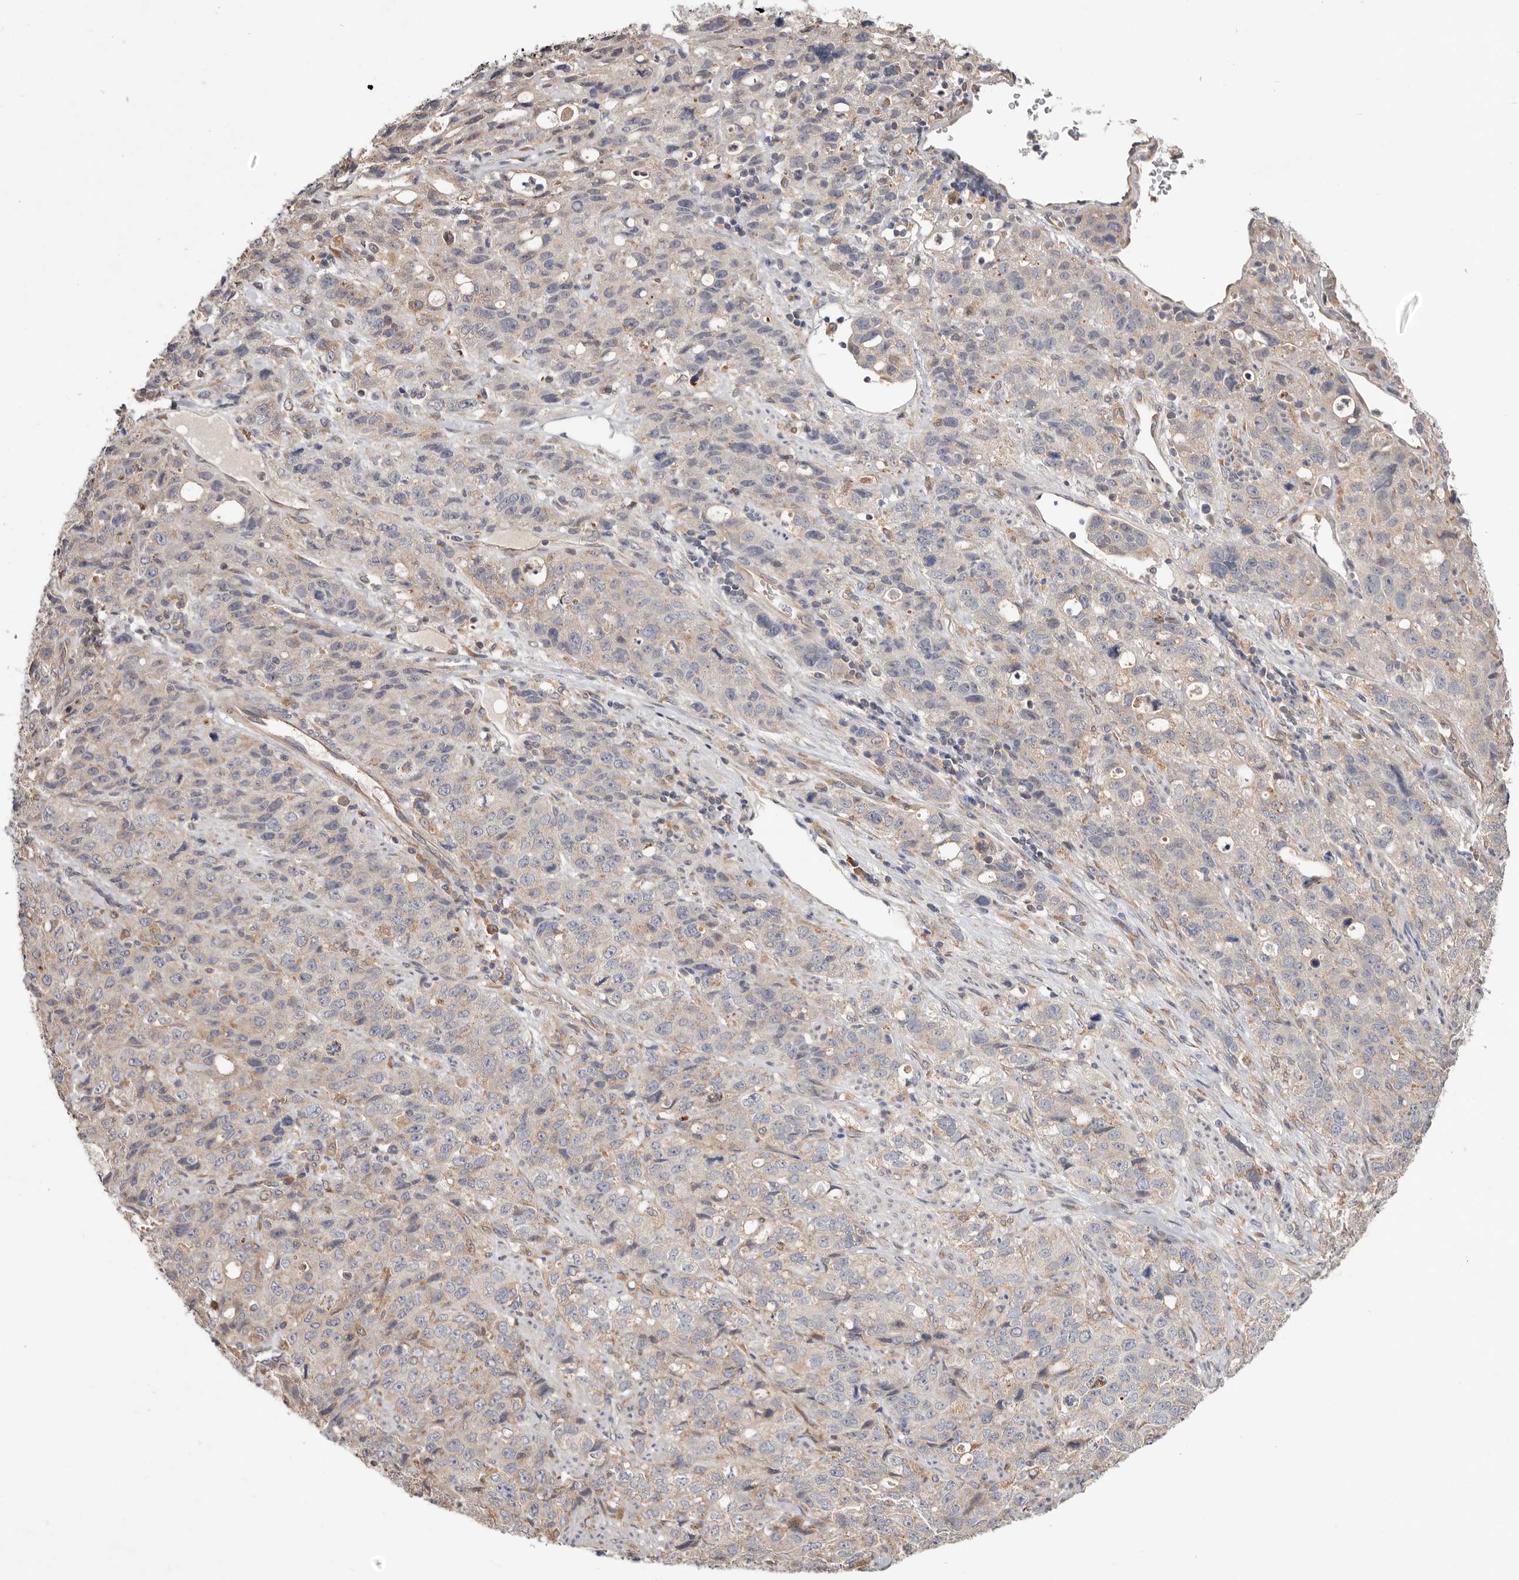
{"staining": {"intensity": "negative", "quantity": "none", "location": "none"}, "tissue": "stomach cancer", "cell_type": "Tumor cells", "image_type": "cancer", "snomed": [{"axis": "morphology", "description": "Adenocarcinoma, NOS"}, {"axis": "topography", "description": "Stomach"}], "caption": "IHC of stomach cancer demonstrates no positivity in tumor cells.", "gene": "LRP6", "patient": {"sex": "male", "age": 48}}